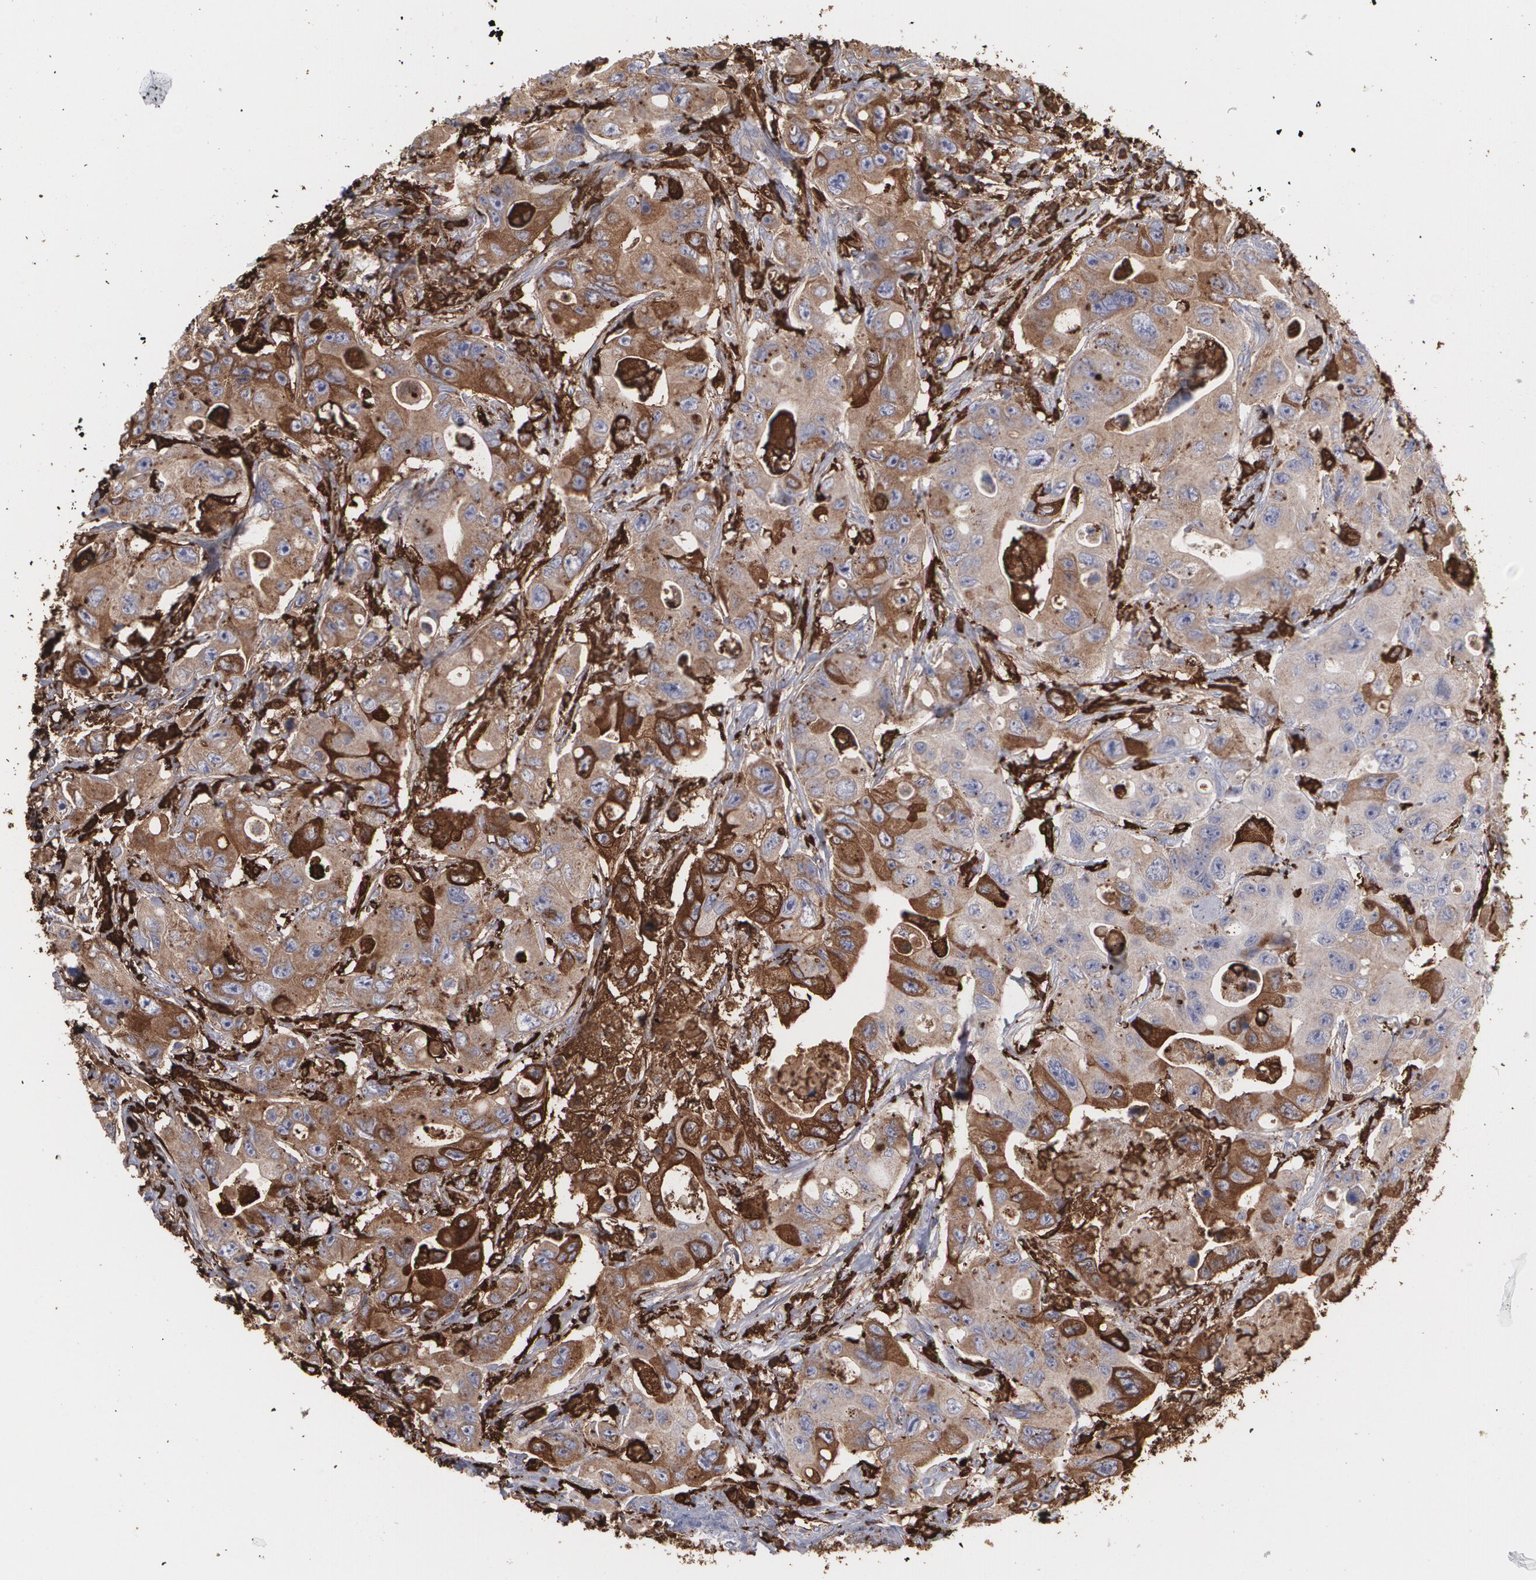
{"staining": {"intensity": "moderate", "quantity": ">75%", "location": "cytoplasmic/membranous"}, "tissue": "colorectal cancer", "cell_type": "Tumor cells", "image_type": "cancer", "snomed": [{"axis": "morphology", "description": "Adenocarcinoma, NOS"}, {"axis": "topography", "description": "Colon"}], "caption": "Immunohistochemical staining of colorectal cancer reveals medium levels of moderate cytoplasmic/membranous staining in approximately >75% of tumor cells. (DAB = brown stain, brightfield microscopy at high magnification).", "gene": "ODC1", "patient": {"sex": "female", "age": 46}}